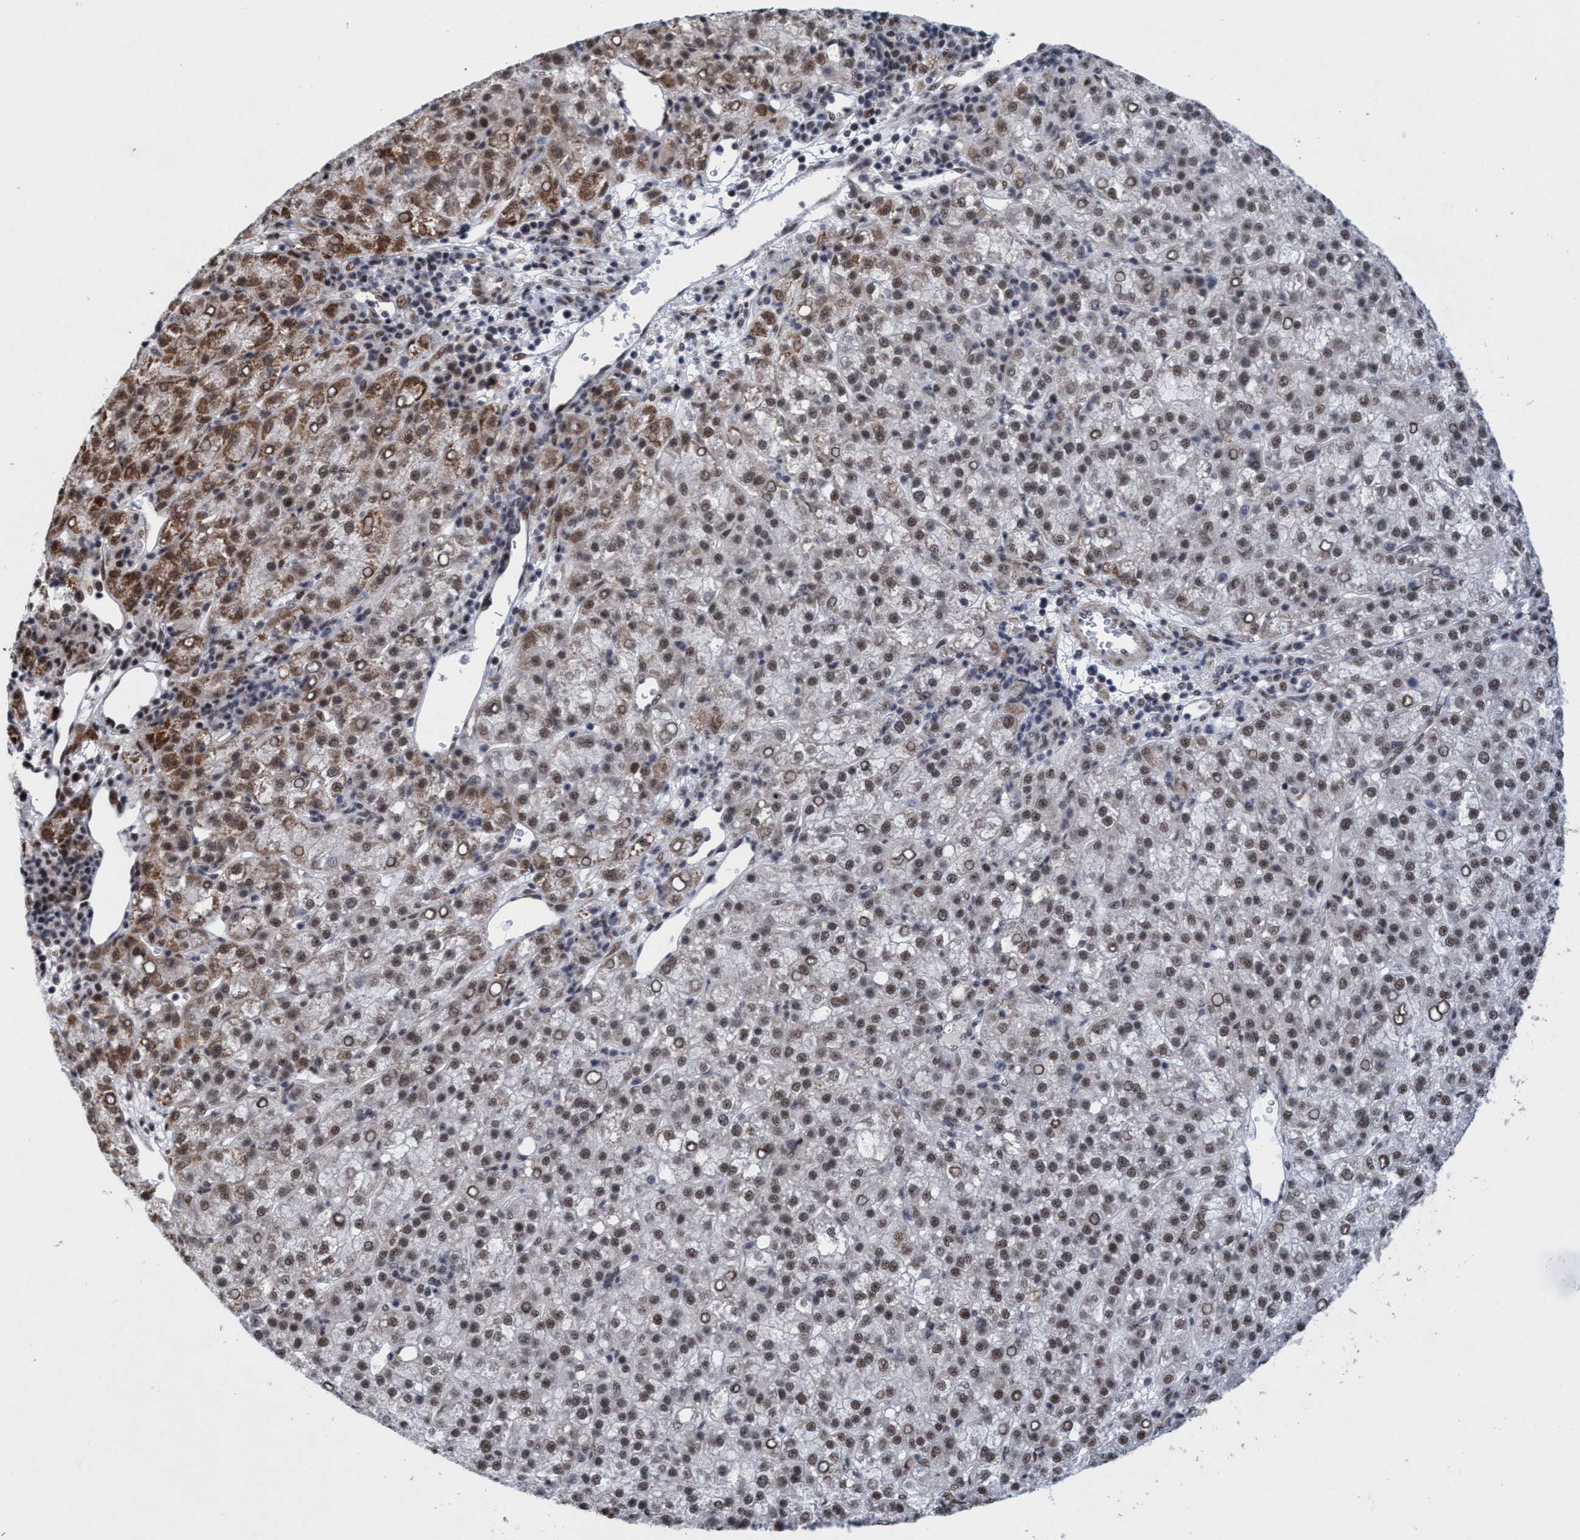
{"staining": {"intensity": "moderate", "quantity": ">75%", "location": "cytoplasmic/membranous,nuclear"}, "tissue": "liver cancer", "cell_type": "Tumor cells", "image_type": "cancer", "snomed": [{"axis": "morphology", "description": "Carcinoma, Hepatocellular, NOS"}, {"axis": "topography", "description": "Liver"}], "caption": "Immunohistochemical staining of human hepatocellular carcinoma (liver) displays moderate cytoplasmic/membranous and nuclear protein positivity in about >75% of tumor cells. (DAB IHC with brightfield microscopy, high magnification).", "gene": "GLT6D1", "patient": {"sex": "female", "age": 58}}